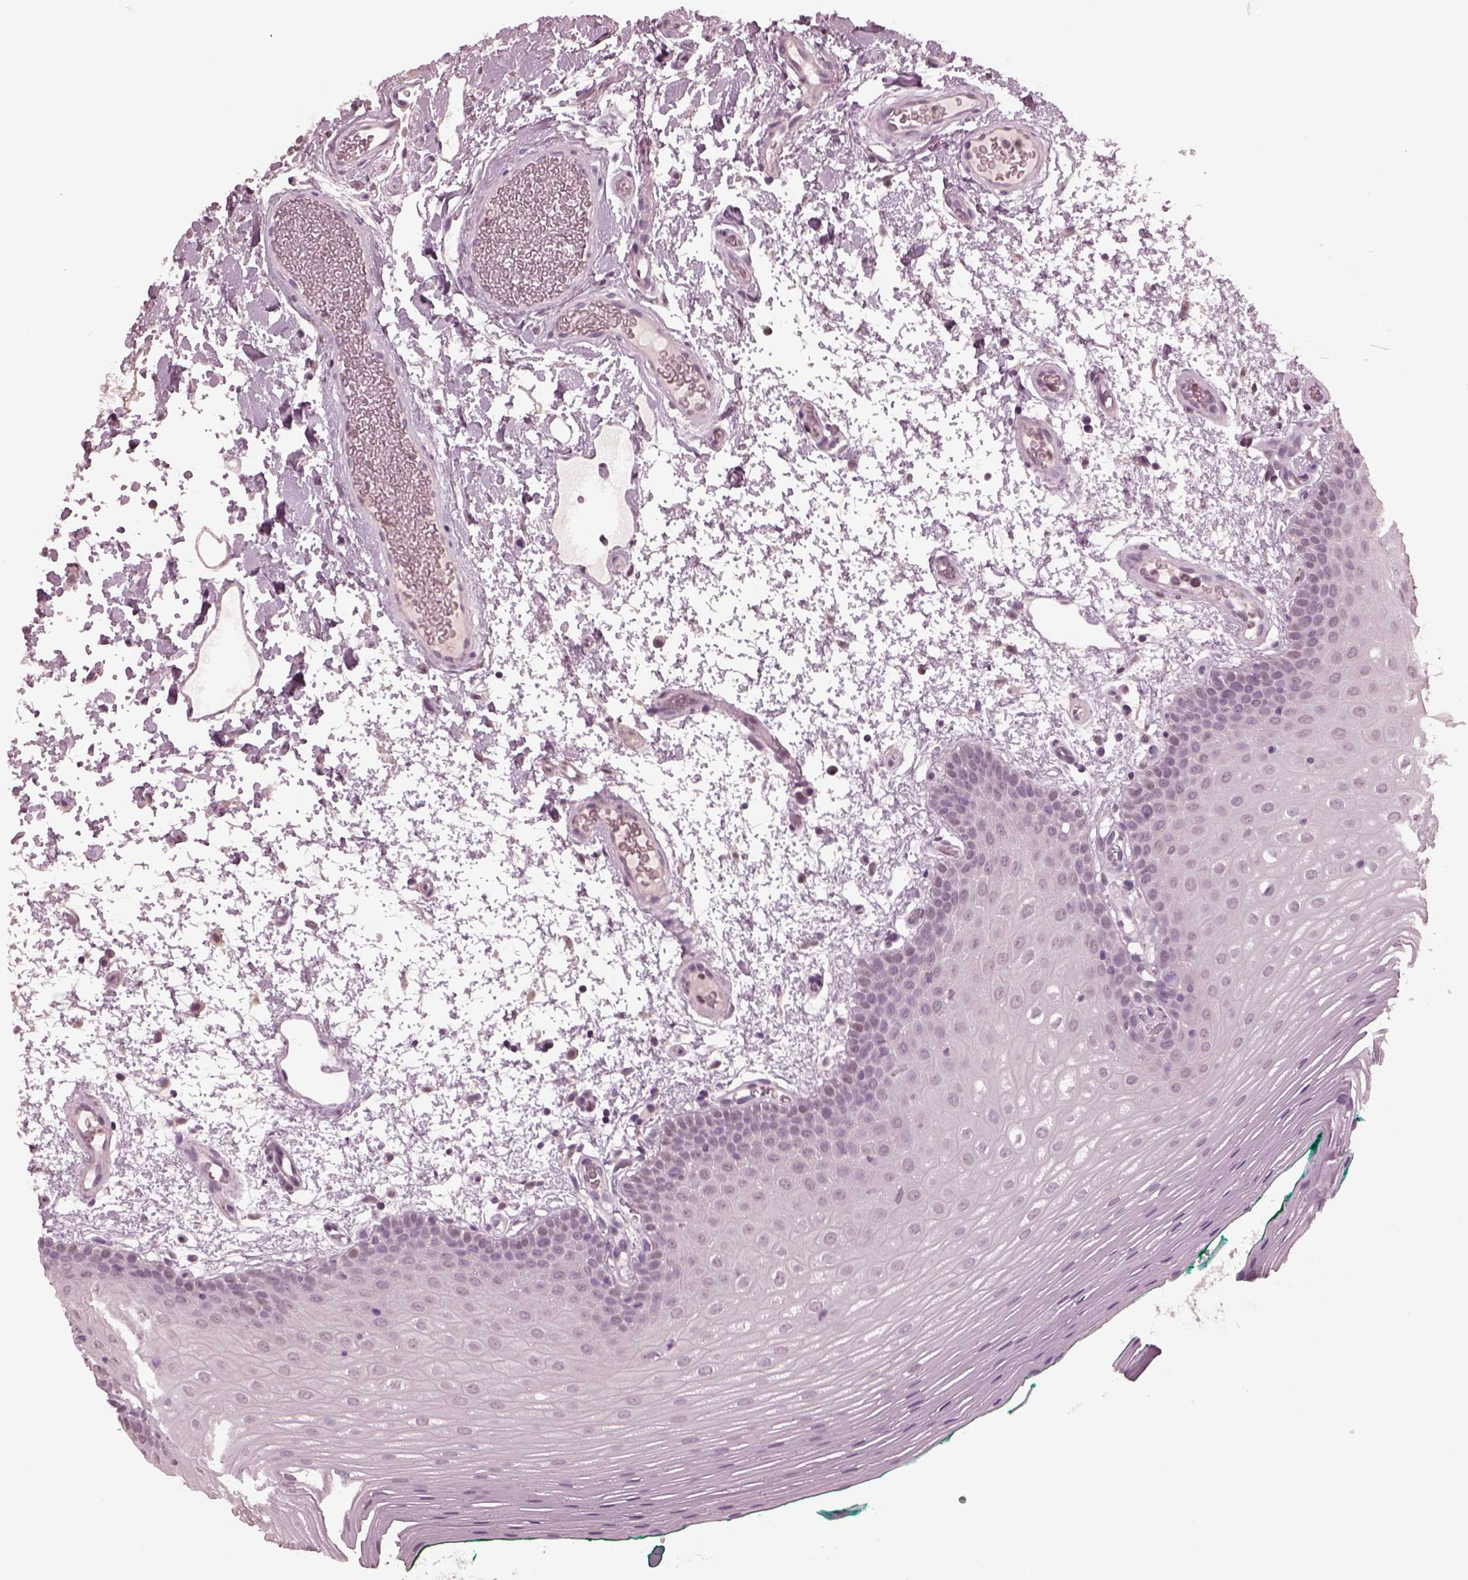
{"staining": {"intensity": "negative", "quantity": "none", "location": "none"}, "tissue": "oral mucosa", "cell_type": "Squamous epithelial cells", "image_type": "normal", "snomed": [{"axis": "morphology", "description": "Normal tissue, NOS"}, {"axis": "morphology", "description": "Squamous cell carcinoma, NOS"}, {"axis": "topography", "description": "Oral tissue"}, {"axis": "topography", "description": "Head-Neck"}], "caption": "Immunohistochemistry photomicrograph of unremarkable oral mucosa: oral mucosa stained with DAB (3,3'-diaminobenzidine) shows no significant protein staining in squamous epithelial cells.", "gene": "TSKS", "patient": {"sex": "male", "age": 78}}